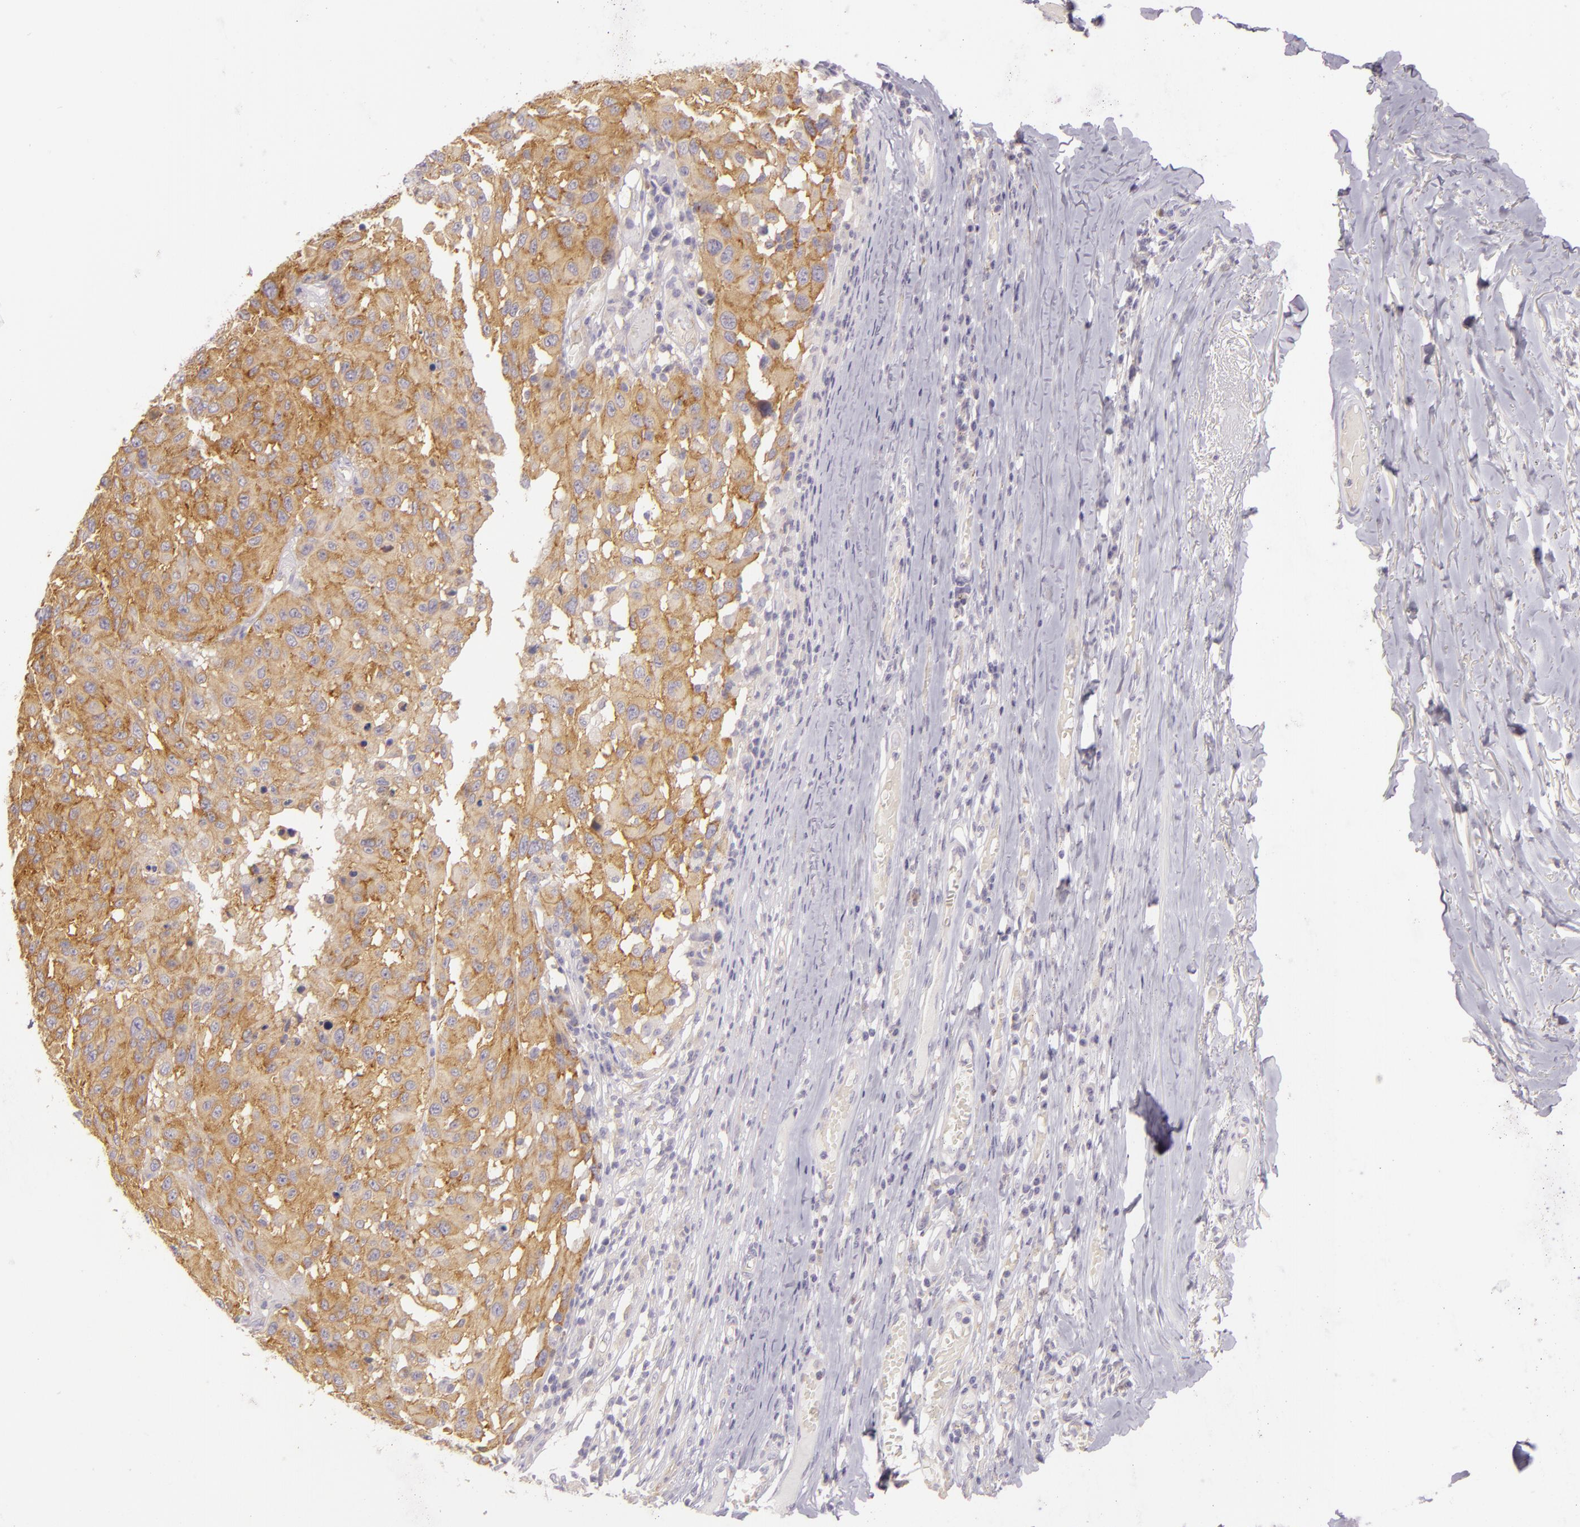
{"staining": {"intensity": "weak", "quantity": ">75%", "location": "cytoplasmic/membranous"}, "tissue": "melanoma", "cell_type": "Tumor cells", "image_type": "cancer", "snomed": [{"axis": "morphology", "description": "Malignant melanoma, NOS"}, {"axis": "topography", "description": "Skin"}], "caption": "Brown immunohistochemical staining in human malignant melanoma exhibits weak cytoplasmic/membranous expression in about >75% of tumor cells.", "gene": "ZC3H7B", "patient": {"sex": "female", "age": 77}}